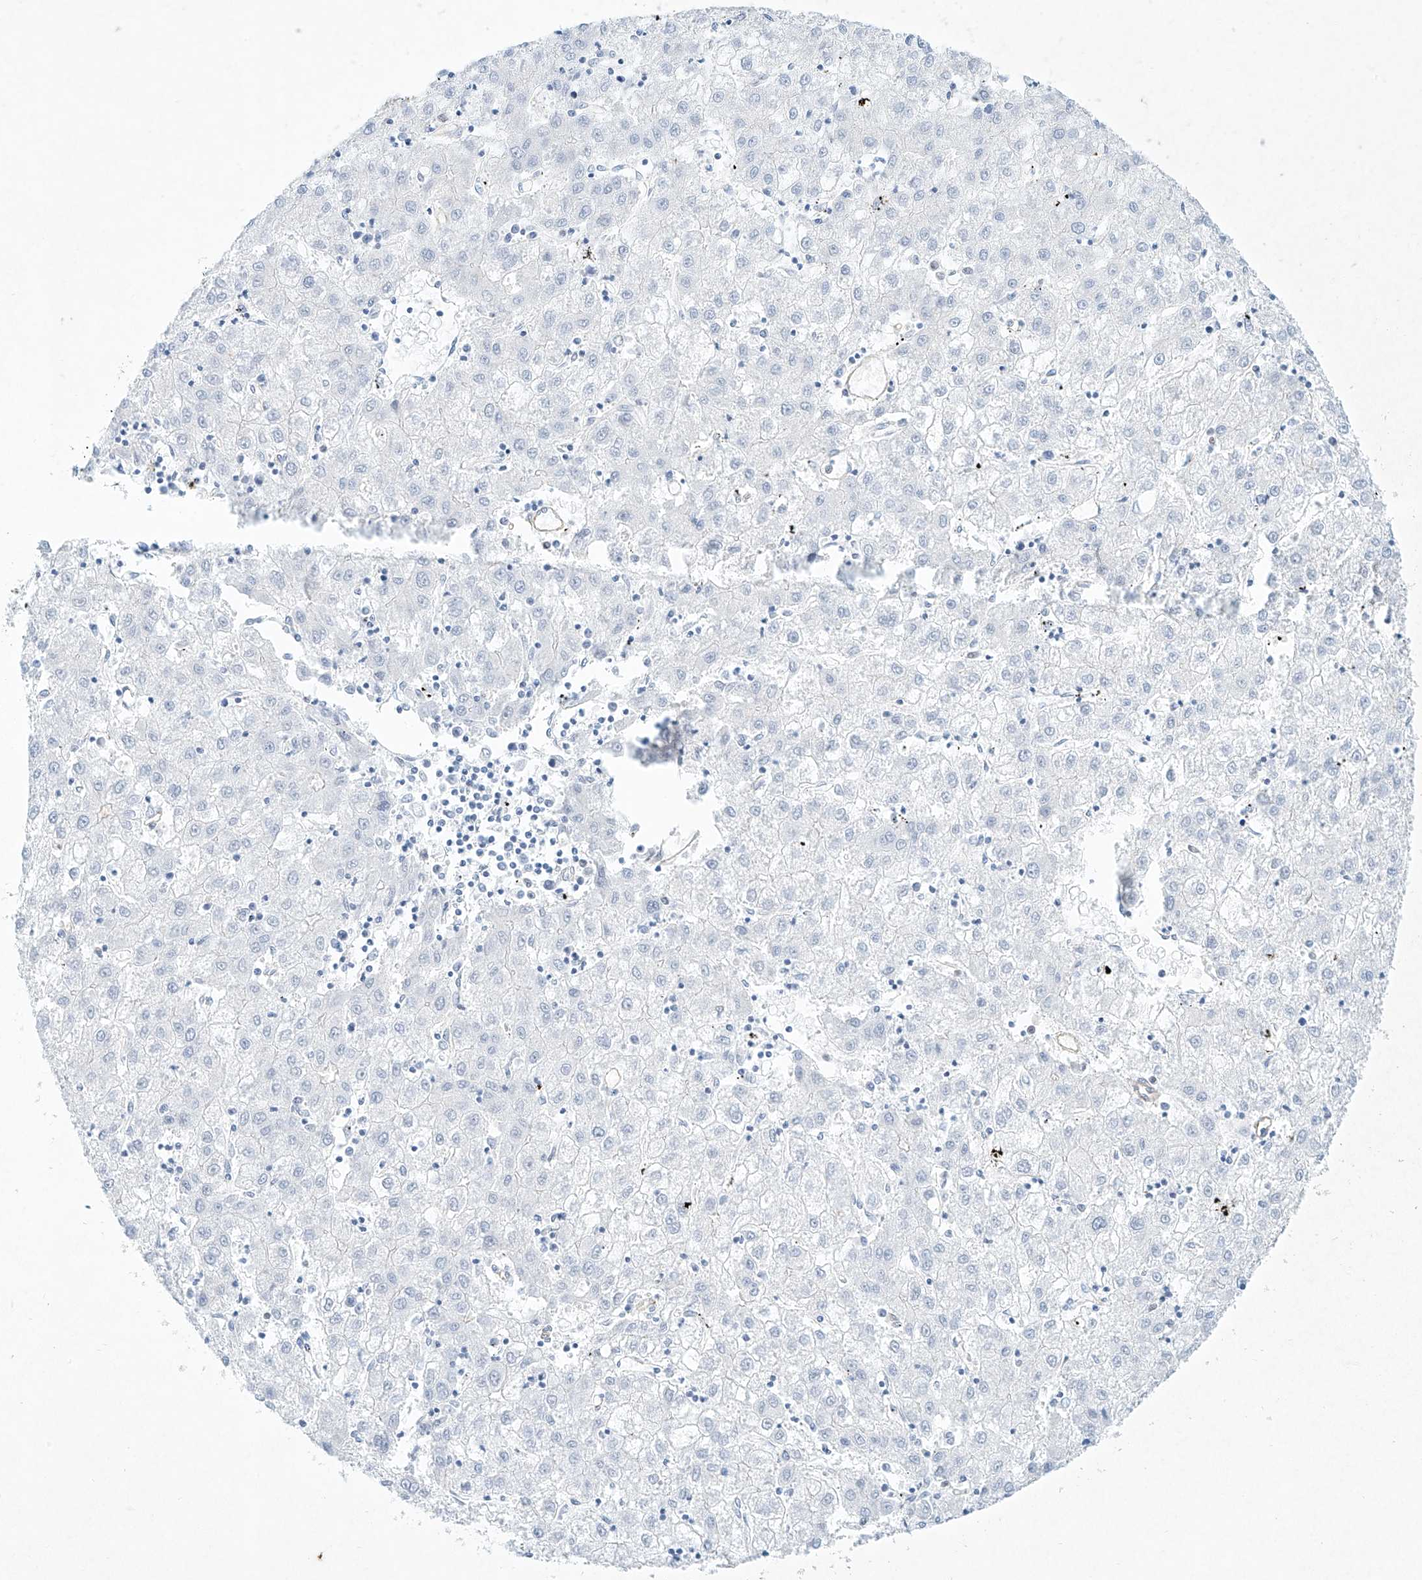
{"staining": {"intensity": "negative", "quantity": "none", "location": "none"}, "tissue": "liver cancer", "cell_type": "Tumor cells", "image_type": "cancer", "snomed": [{"axis": "morphology", "description": "Carcinoma, Hepatocellular, NOS"}, {"axis": "topography", "description": "Liver"}], "caption": "DAB immunohistochemical staining of human liver hepatocellular carcinoma demonstrates no significant expression in tumor cells.", "gene": "REEP2", "patient": {"sex": "male", "age": 72}}